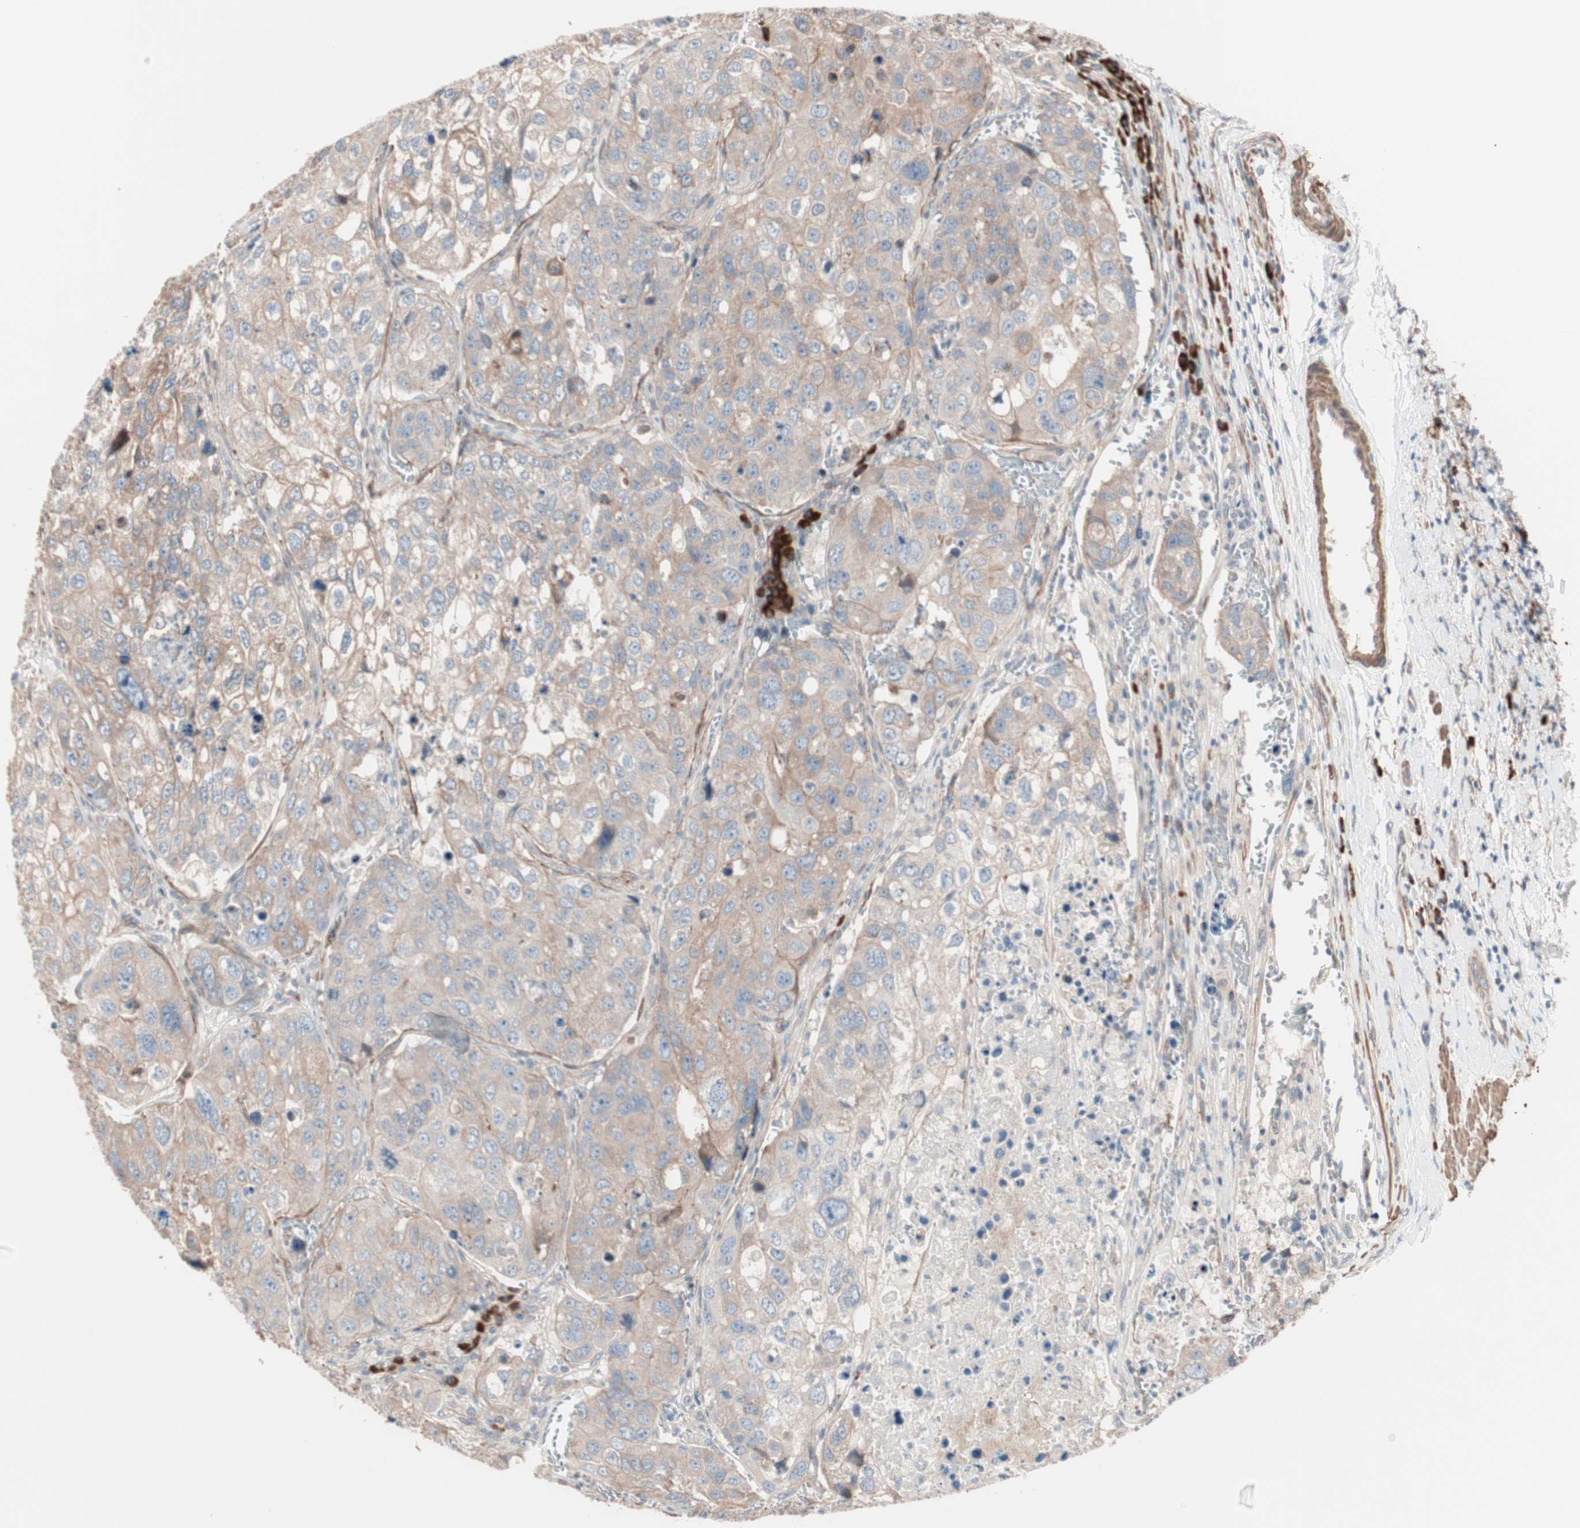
{"staining": {"intensity": "weak", "quantity": ">75%", "location": "cytoplasmic/membranous"}, "tissue": "urothelial cancer", "cell_type": "Tumor cells", "image_type": "cancer", "snomed": [{"axis": "morphology", "description": "Urothelial carcinoma, High grade"}, {"axis": "topography", "description": "Lymph node"}, {"axis": "topography", "description": "Urinary bladder"}], "caption": "There is low levels of weak cytoplasmic/membranous positivity in tumor cells of high-grade urothelial carcinoma, as demonstrated by immunohistochemical staining (brown color).", "gene": "ALG5", "patient": {"sex": "male", "age": 51}}